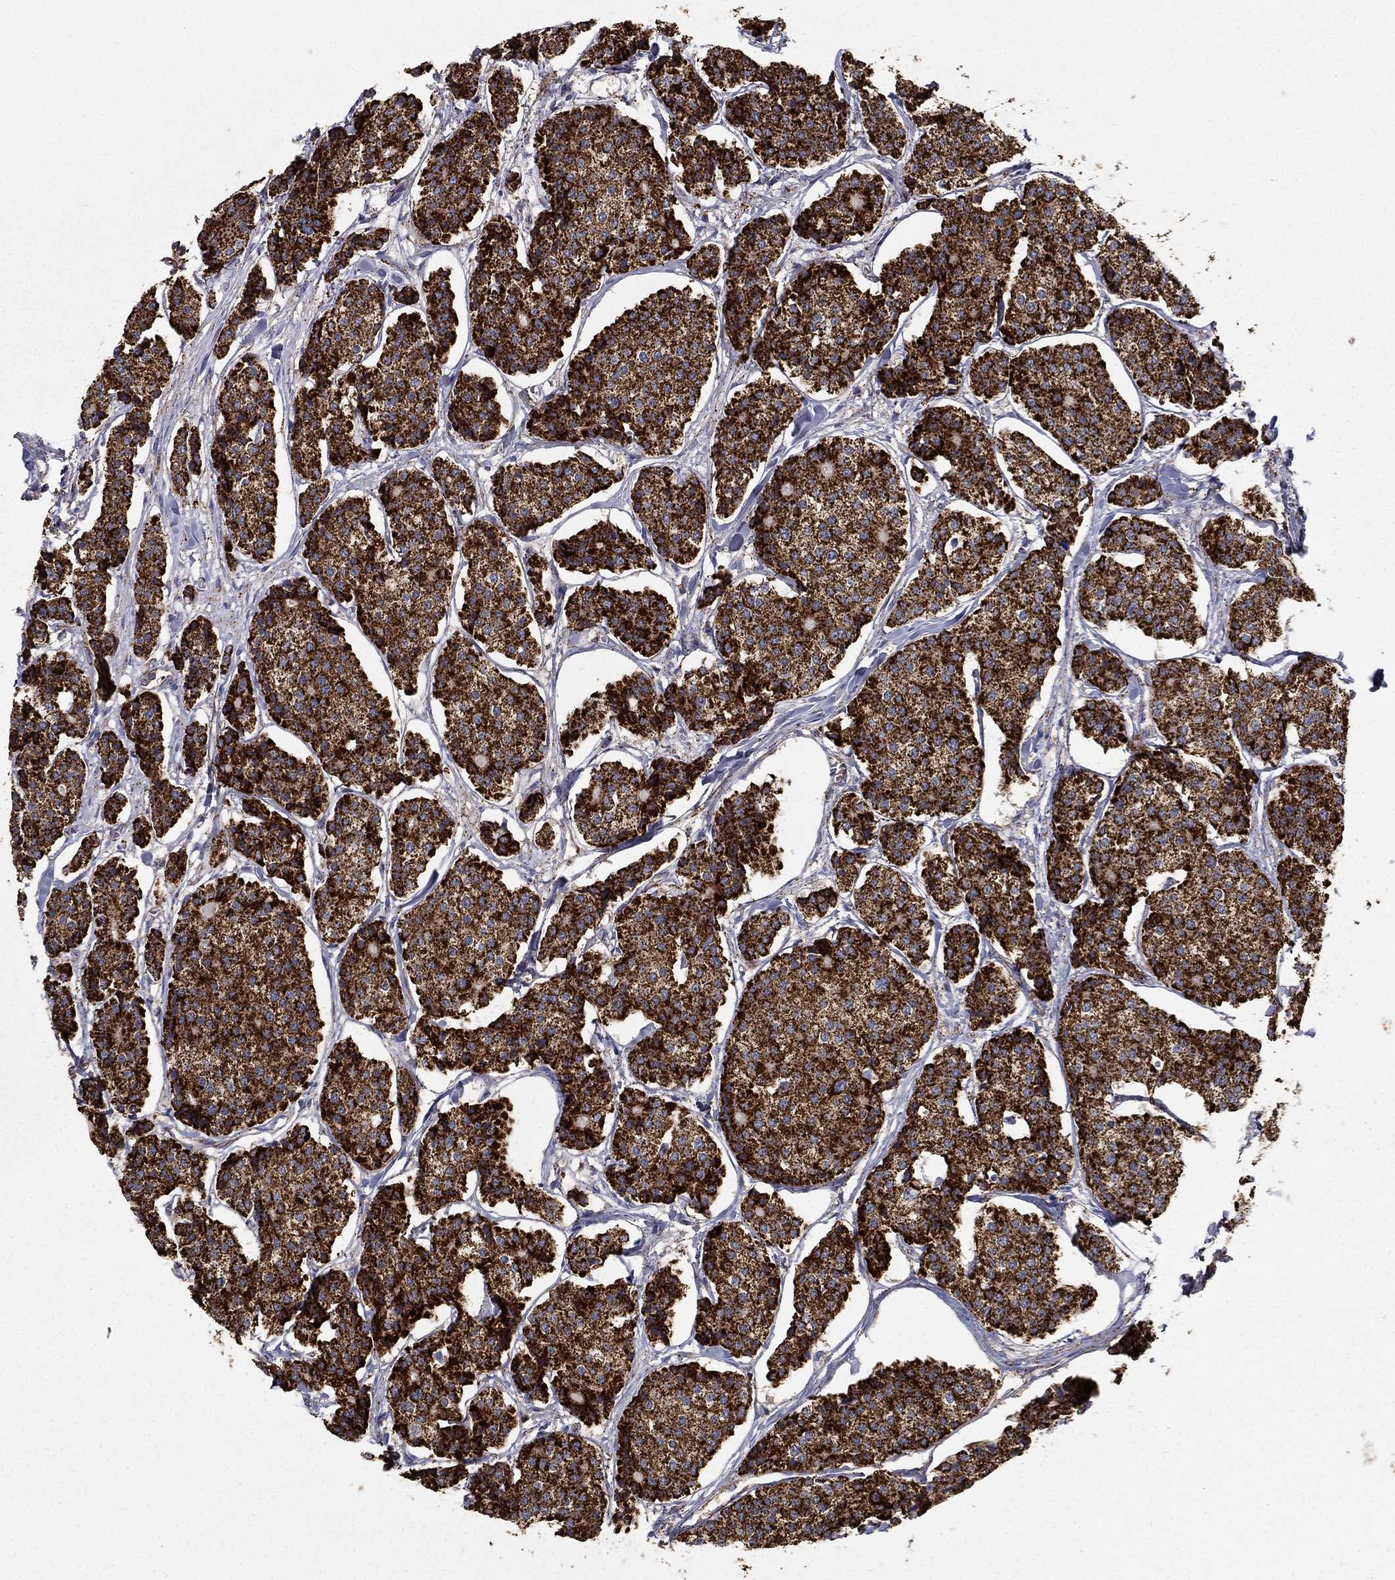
{"staining": {"intensity": "strong", "quantity": ">75%", "location": "cytoplasmic/membranous"}, "tissue": "carcinoid", "cell_type": "Tumor cells", "image_type": "cancer", "snomed": [{"axis": "morphology", "description": "Carcinoid, malignant, NOS"}, {"axis": "topography", "description": "Small intestine"}], "caption": "An immunohistochemistry histopathology image of tumor tissue is shown. Protein staining in brown highlights strong cytoplasmic/membranous positivity in carcinoid within tumor cells.", "gene": "GCSH", "patient": {"sex": "female", "age": 65}}